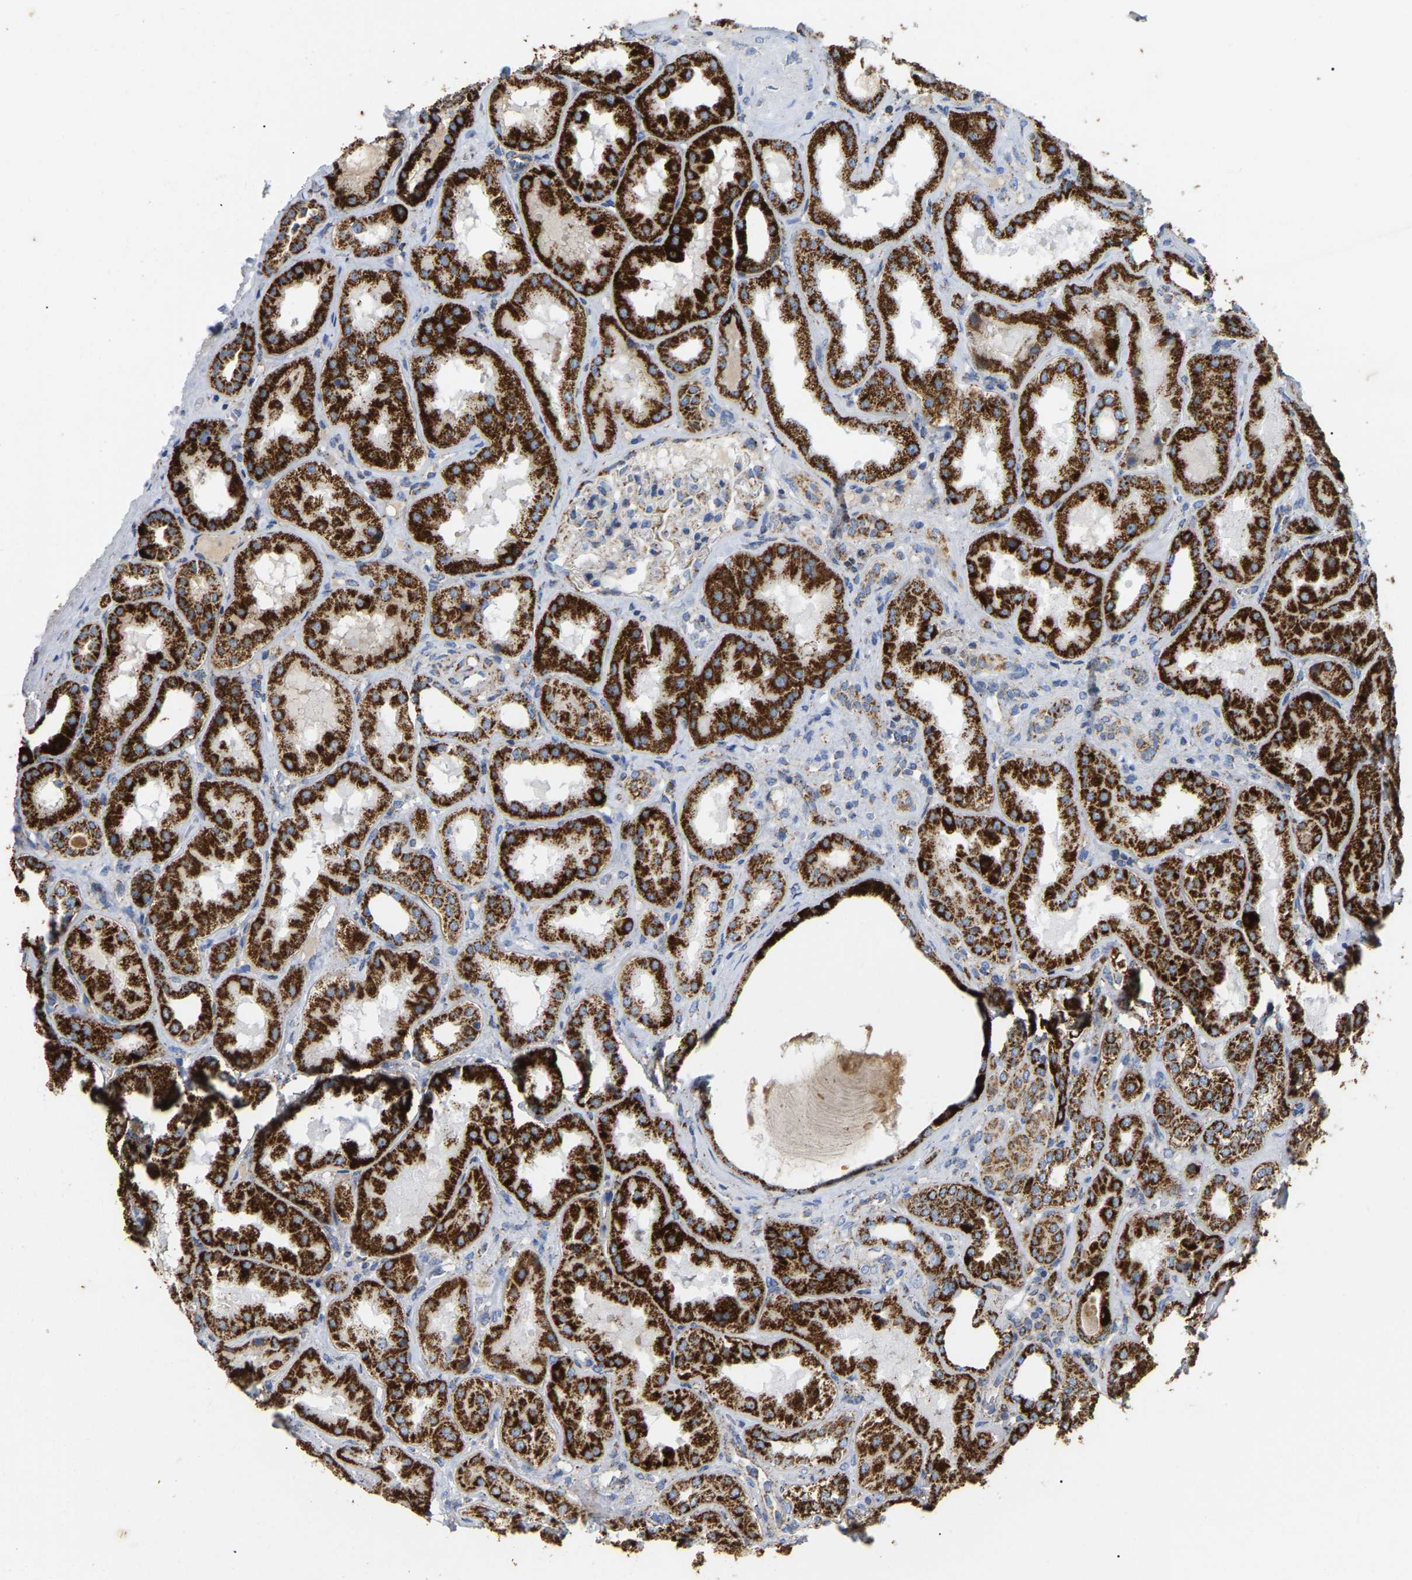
{"staining": {"intensity": "negative", "quantity": "none", "location": "none"}, "tissue": "kidney", "cell_type": "Cells in glomeruli", "image_type": "normal", "snomed": [{"axis": "morphology", "description": "Normal tissue, NOS"}, {"axis": "topography", "description": "Kidney"}], "caption": "IHC of unremarkable kidney exhibits no positivity in cells in glomeruli. Brightfield microscopy of immunohistochemistry (IHC) stained with DAB (brown) and hematoxylin (blue), captured at high magnification.", "gene": "HIBADH", "patient": {"sex": "female", "age": 56}}